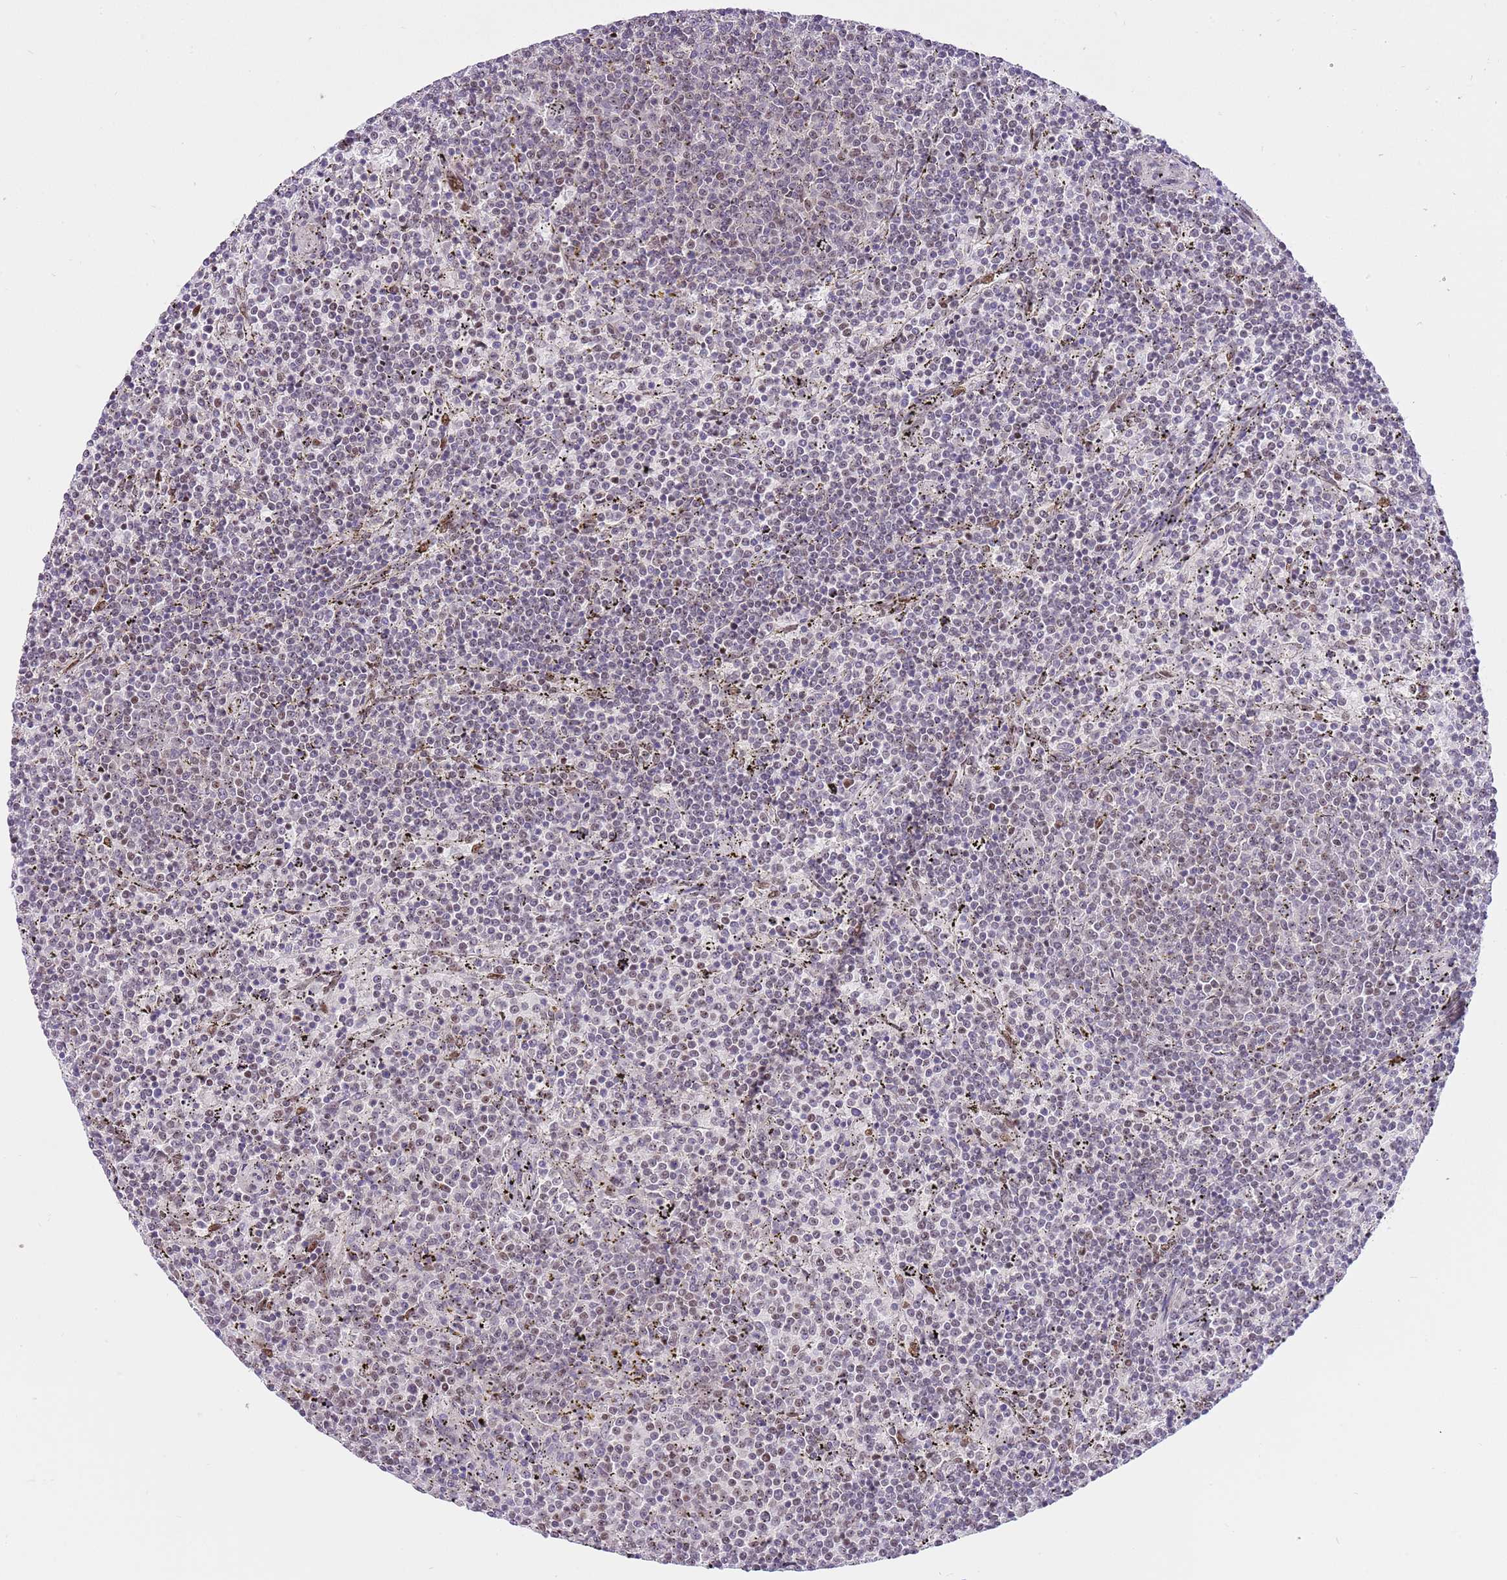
{"staining": {"intensity": "weak", "quantity": "25%-75%", "location": "nuclear"}, "tissue": "lymphoma", "cell_type": "Tumor cells", "image_type": "cancer", "snomed": [{"axis": "morphology", "description": "Malignant lymphoma, non-Hodgkin's type, Low grade"}, {"axis": "topography", "description": "Spleen"}], "caption": "Weak nuclear staining for a protein is identified in approximately 25%-75% of tumor cells of lymphoma using IHC.", "gene": "RFK", "patient": {"sex": "female", "age": 50}}